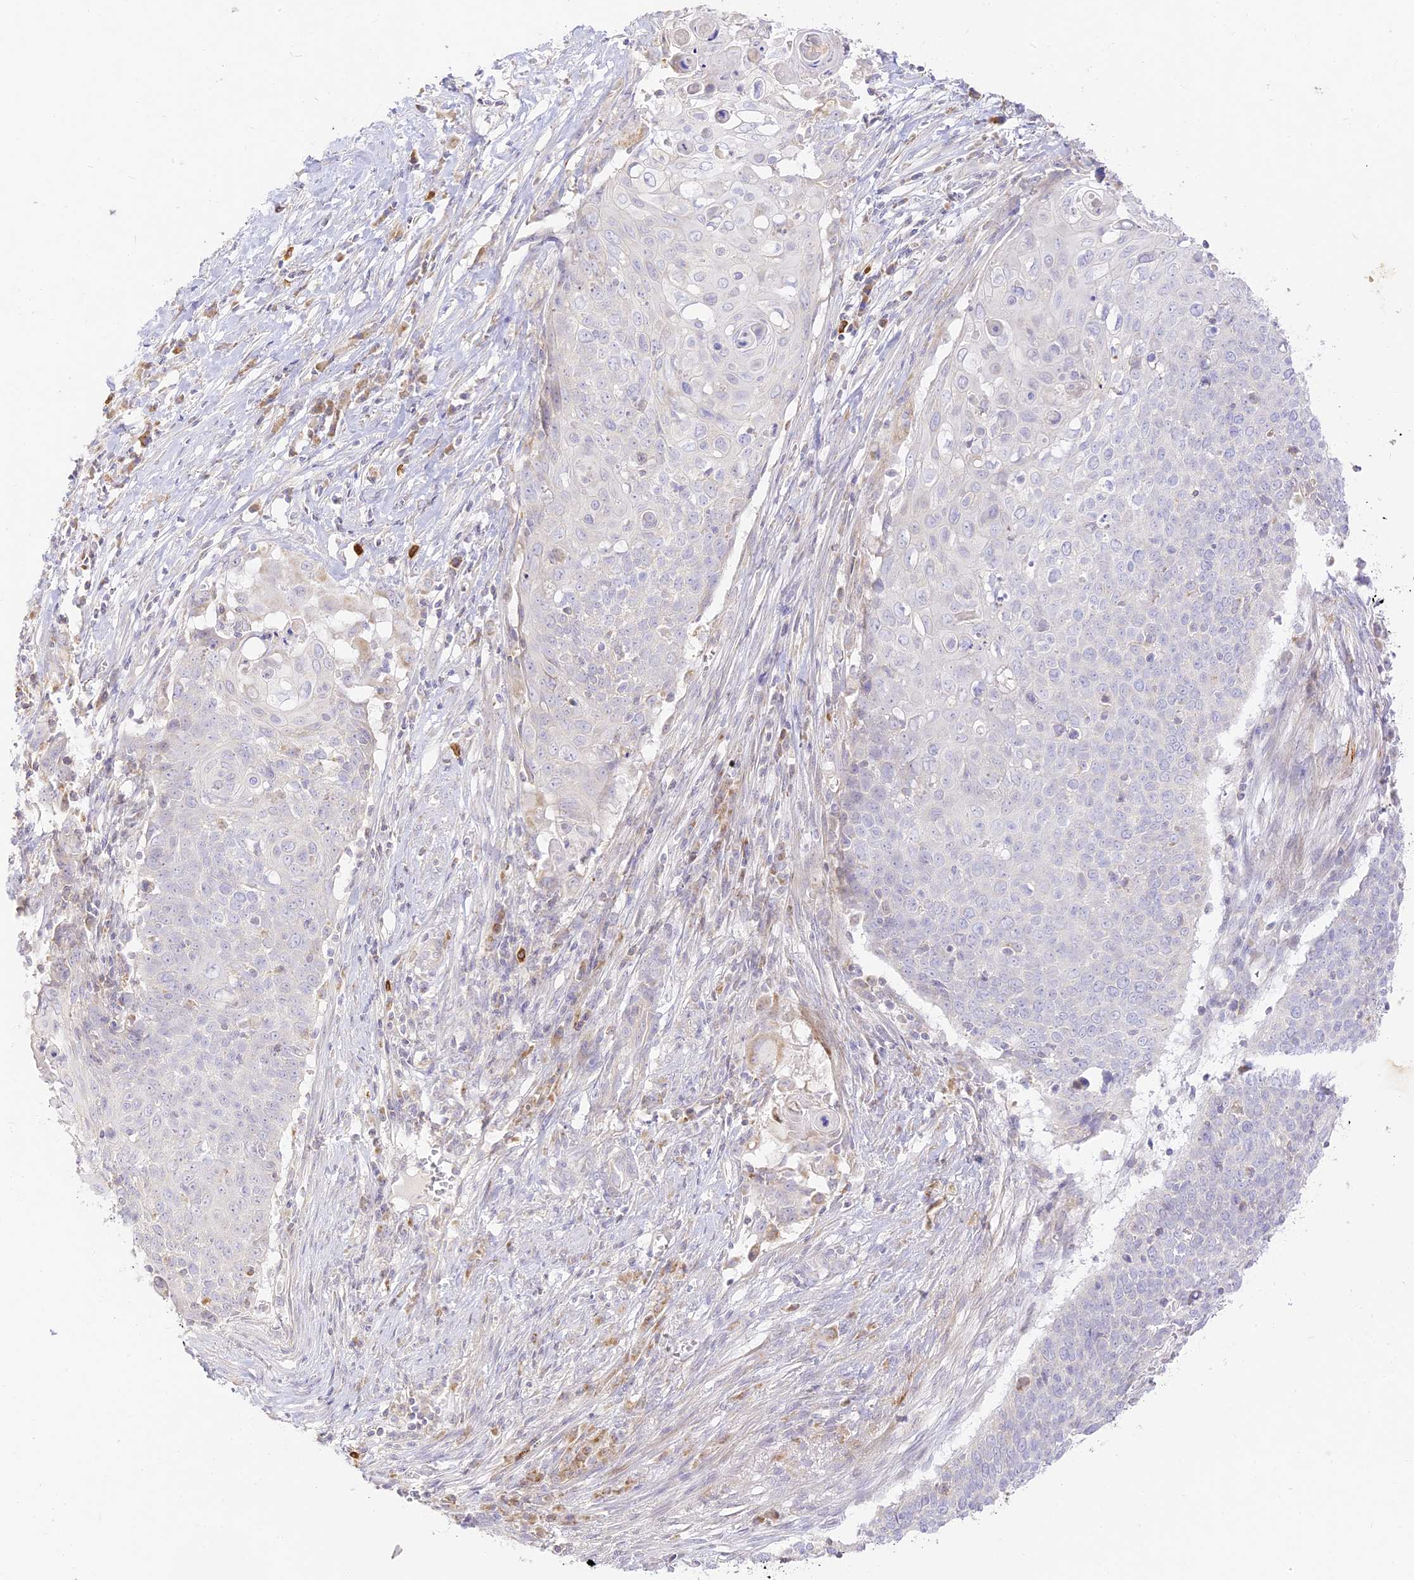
{"staining": {"intensity": "negative", "quantity": "none", "location": "none"}, "tissue": "cervical cancer", "cell_type": "Tumor cells", "image_type": "cancer", "snomed": [{"axis": "morphology", "description": "Squamous cell carcinoma, NOS"}, {"axis": "topography", "description": "Cervix"}], "caption": "Immunohistochemistry photomicrograph of human cervical cancer (squamous cell carcinoma) stained for a protein (brown), which displays no positivity in tumor cells. The staining is performed using DAB brown chromogen with nuclei counter-stained in using hematoxylin.", "gene": "LRRC15", "patient": {"sex": "female", "age": 39}}